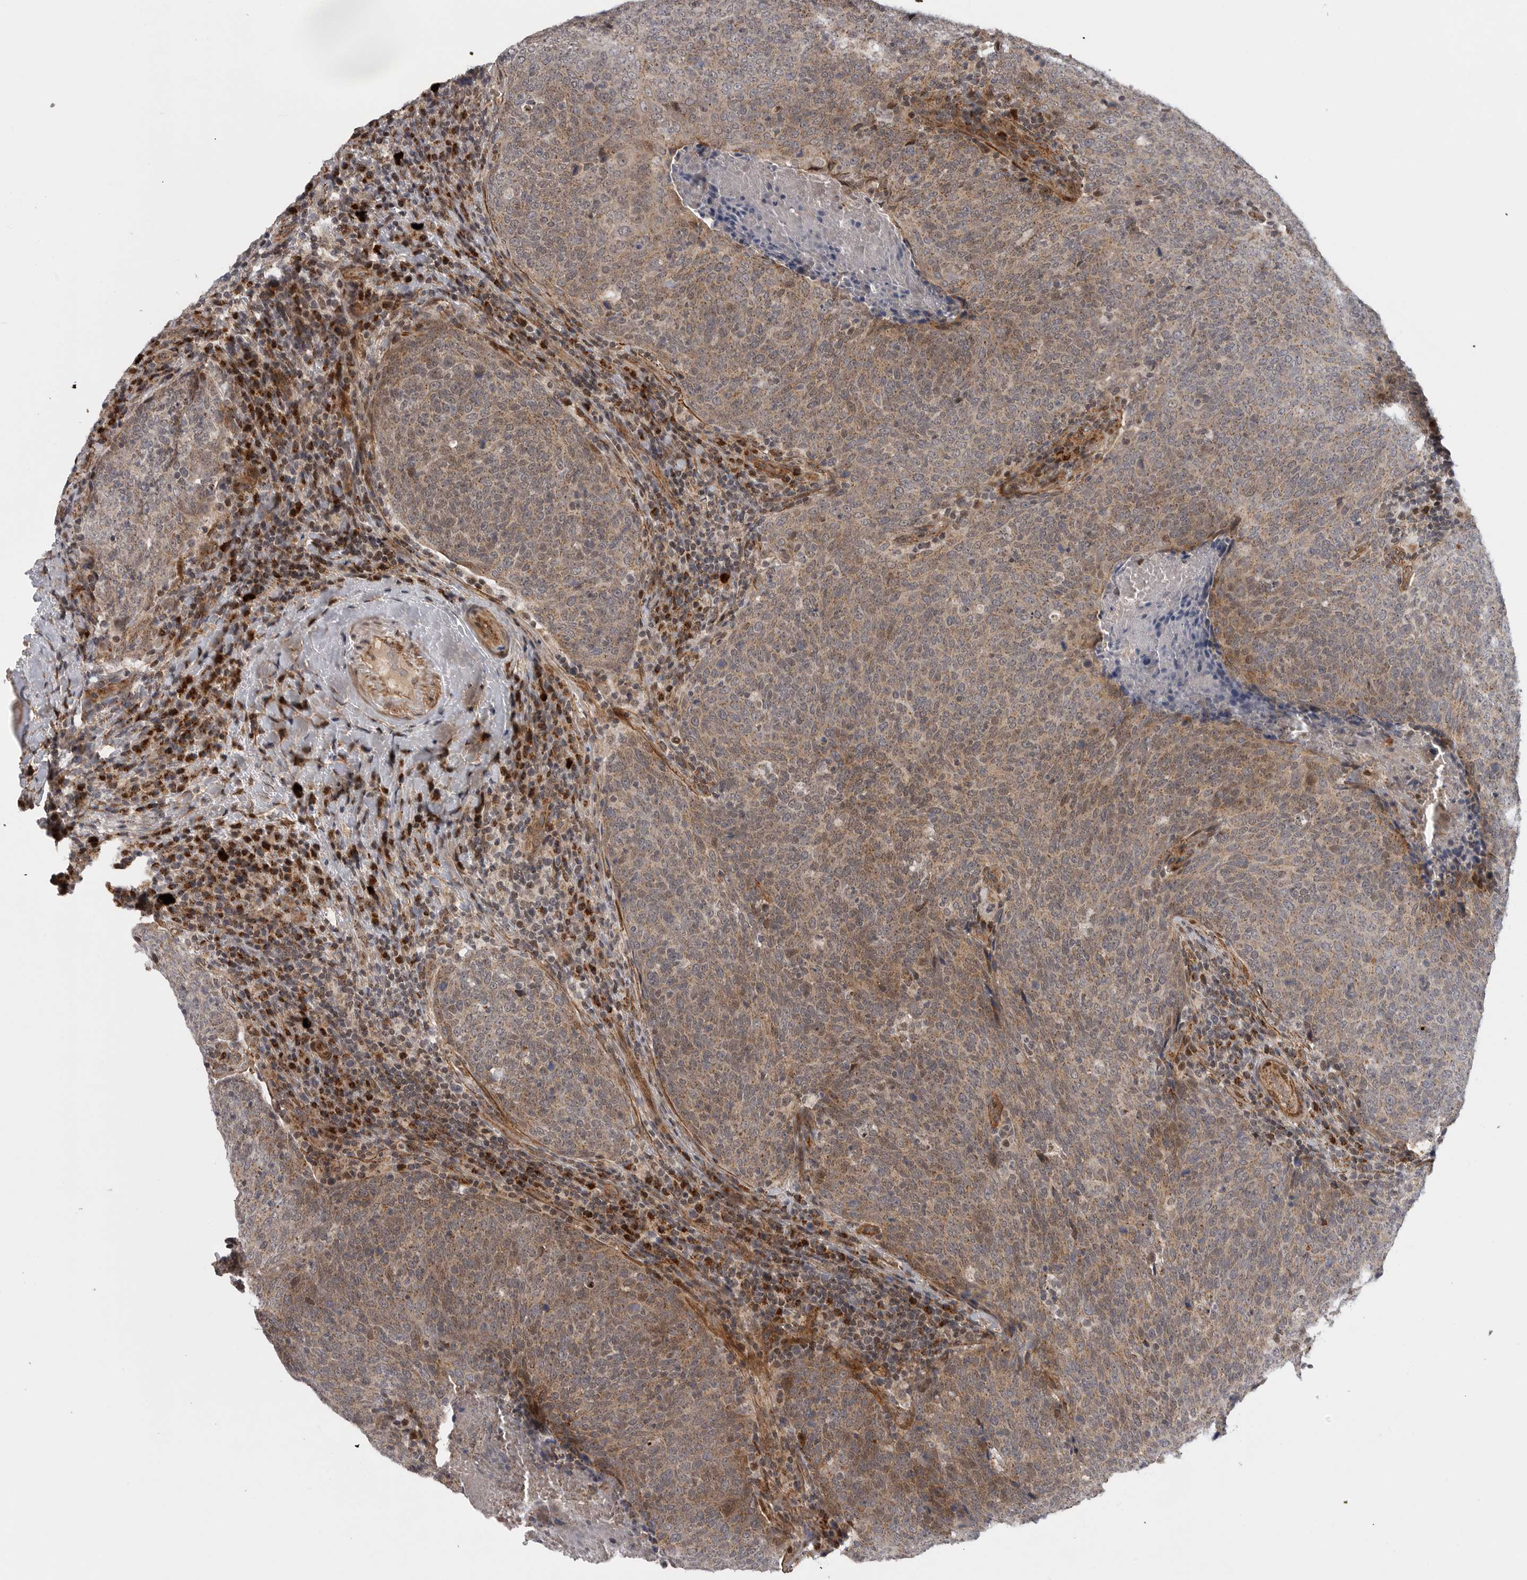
{"staining": {"intensity": "moderate", "quantity": ">75%", "location": "cytoplasmic/membranous"}, "tissue": "head and neck cancer", "cell_type": "Tumor cells", "image_type": "cancer", "snomed": [{"axis": "morphology", "description": "Squamous cell carcinoma, NOS"}, {"axis": "morphology", "description": "Squamous cell carcinoma, metastatic, NOS"}, {"axis": "topography", "description": "Lymph node"}, {"axis": "topography", "description": "Head-Neck"}], "caption": "Tumor cells display medium levels of moderate cytoplasmic/membranous positivity in about >75% of cells in squamous cell carcinoma (head and neck).", "gene": "TMPRSS11F", "patient": {"sex": "male", "age": 62}}